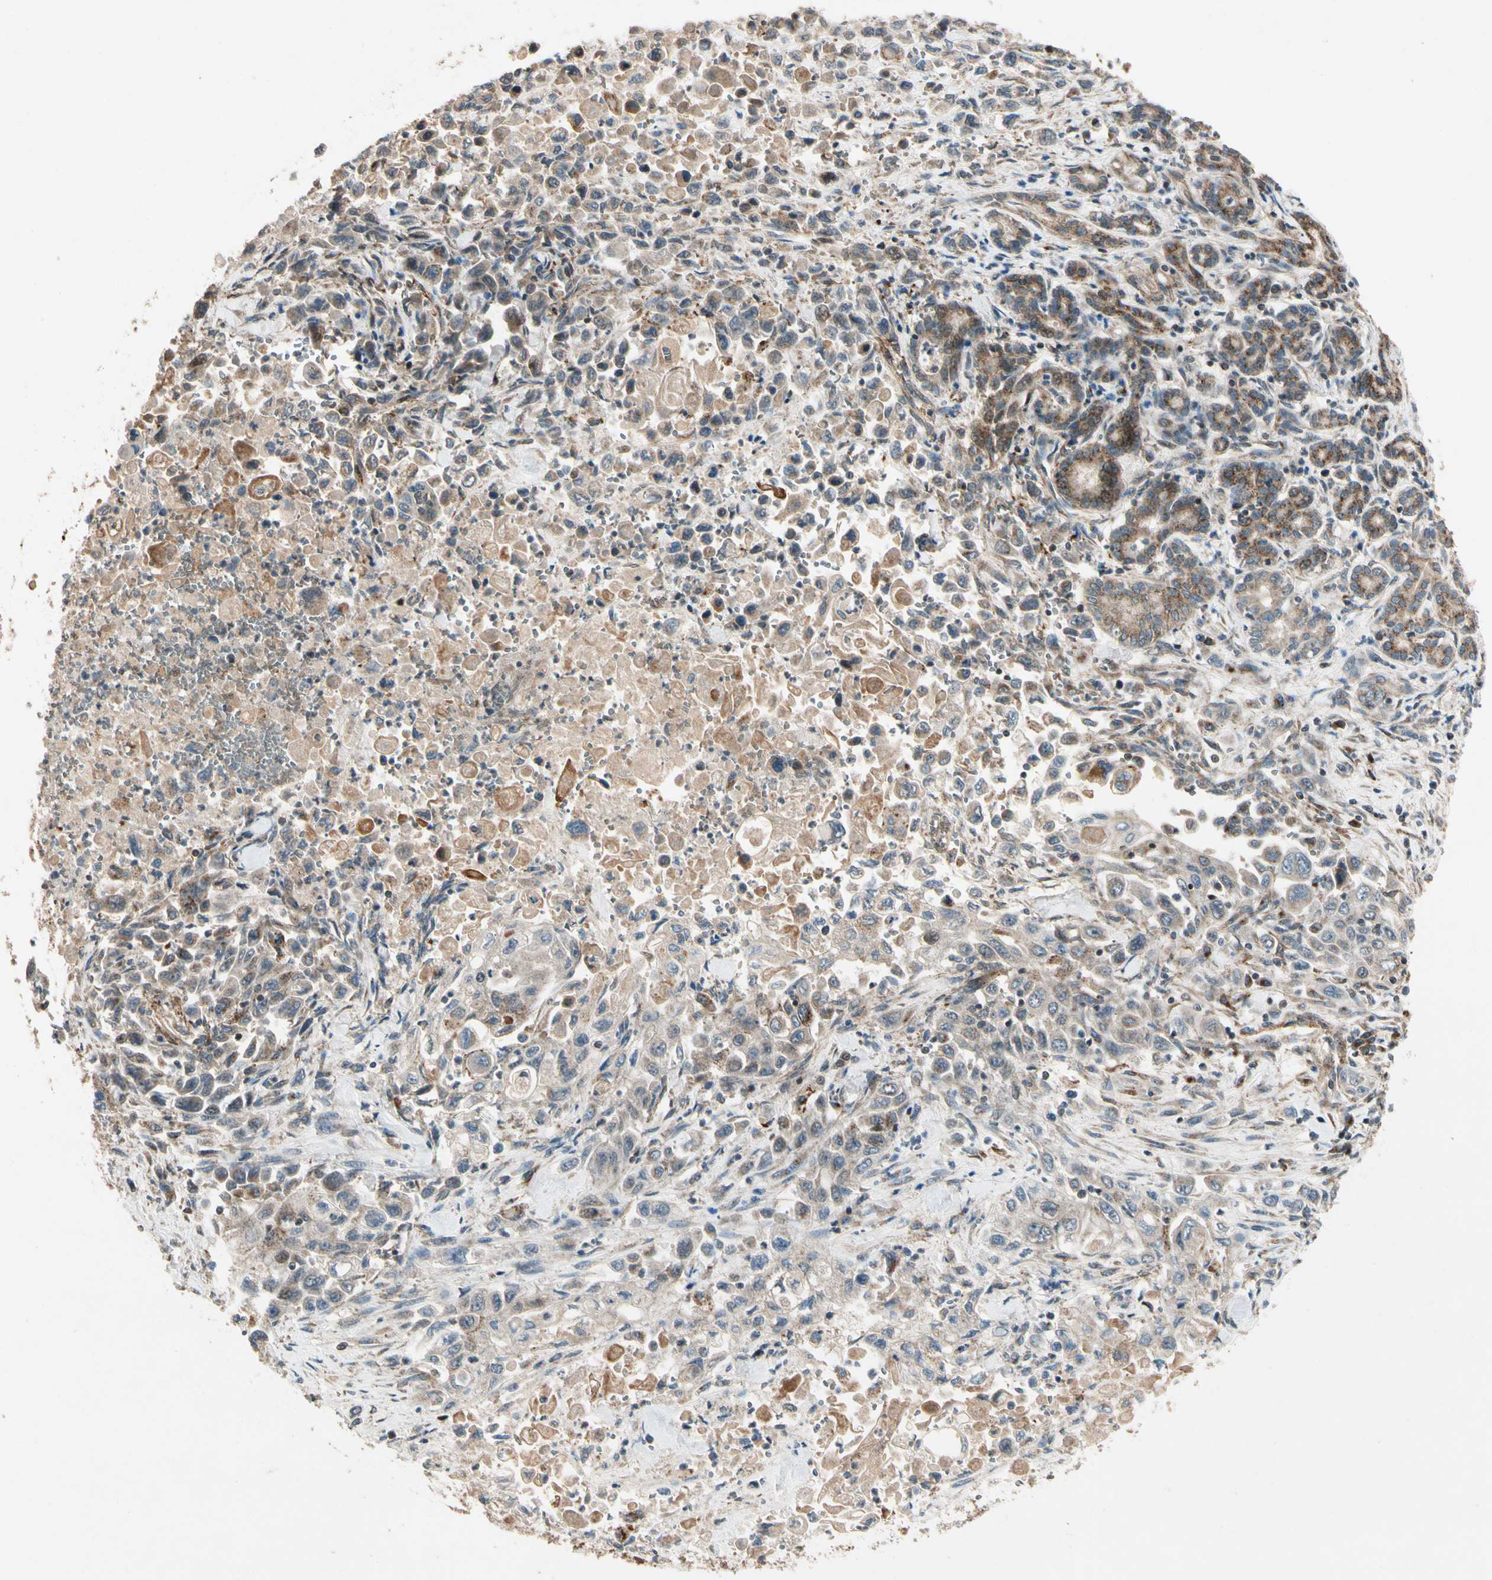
{"staining": {"intensity": "moderate", "quantity": "<25%", "location": "cytoplasmic/membranous"}, "tissue": "pancreatic cancer", "cell_type": "Tumor cells", "image_type": "cancer", "snomed": [{"axis": "morphology", "description": "Adenocarcinoma, NOS"}, {"axis": "topography", "description": "Pancreas"}], "caption": "Human pancreatic adenocarcinoma stained for a protein (brown) demonstrates moderate cytoplasmic/membranous positive positivity in about <25% of tumor cells.", "gene": "GCK", "patient": {"sex": "male", "age": 70}}